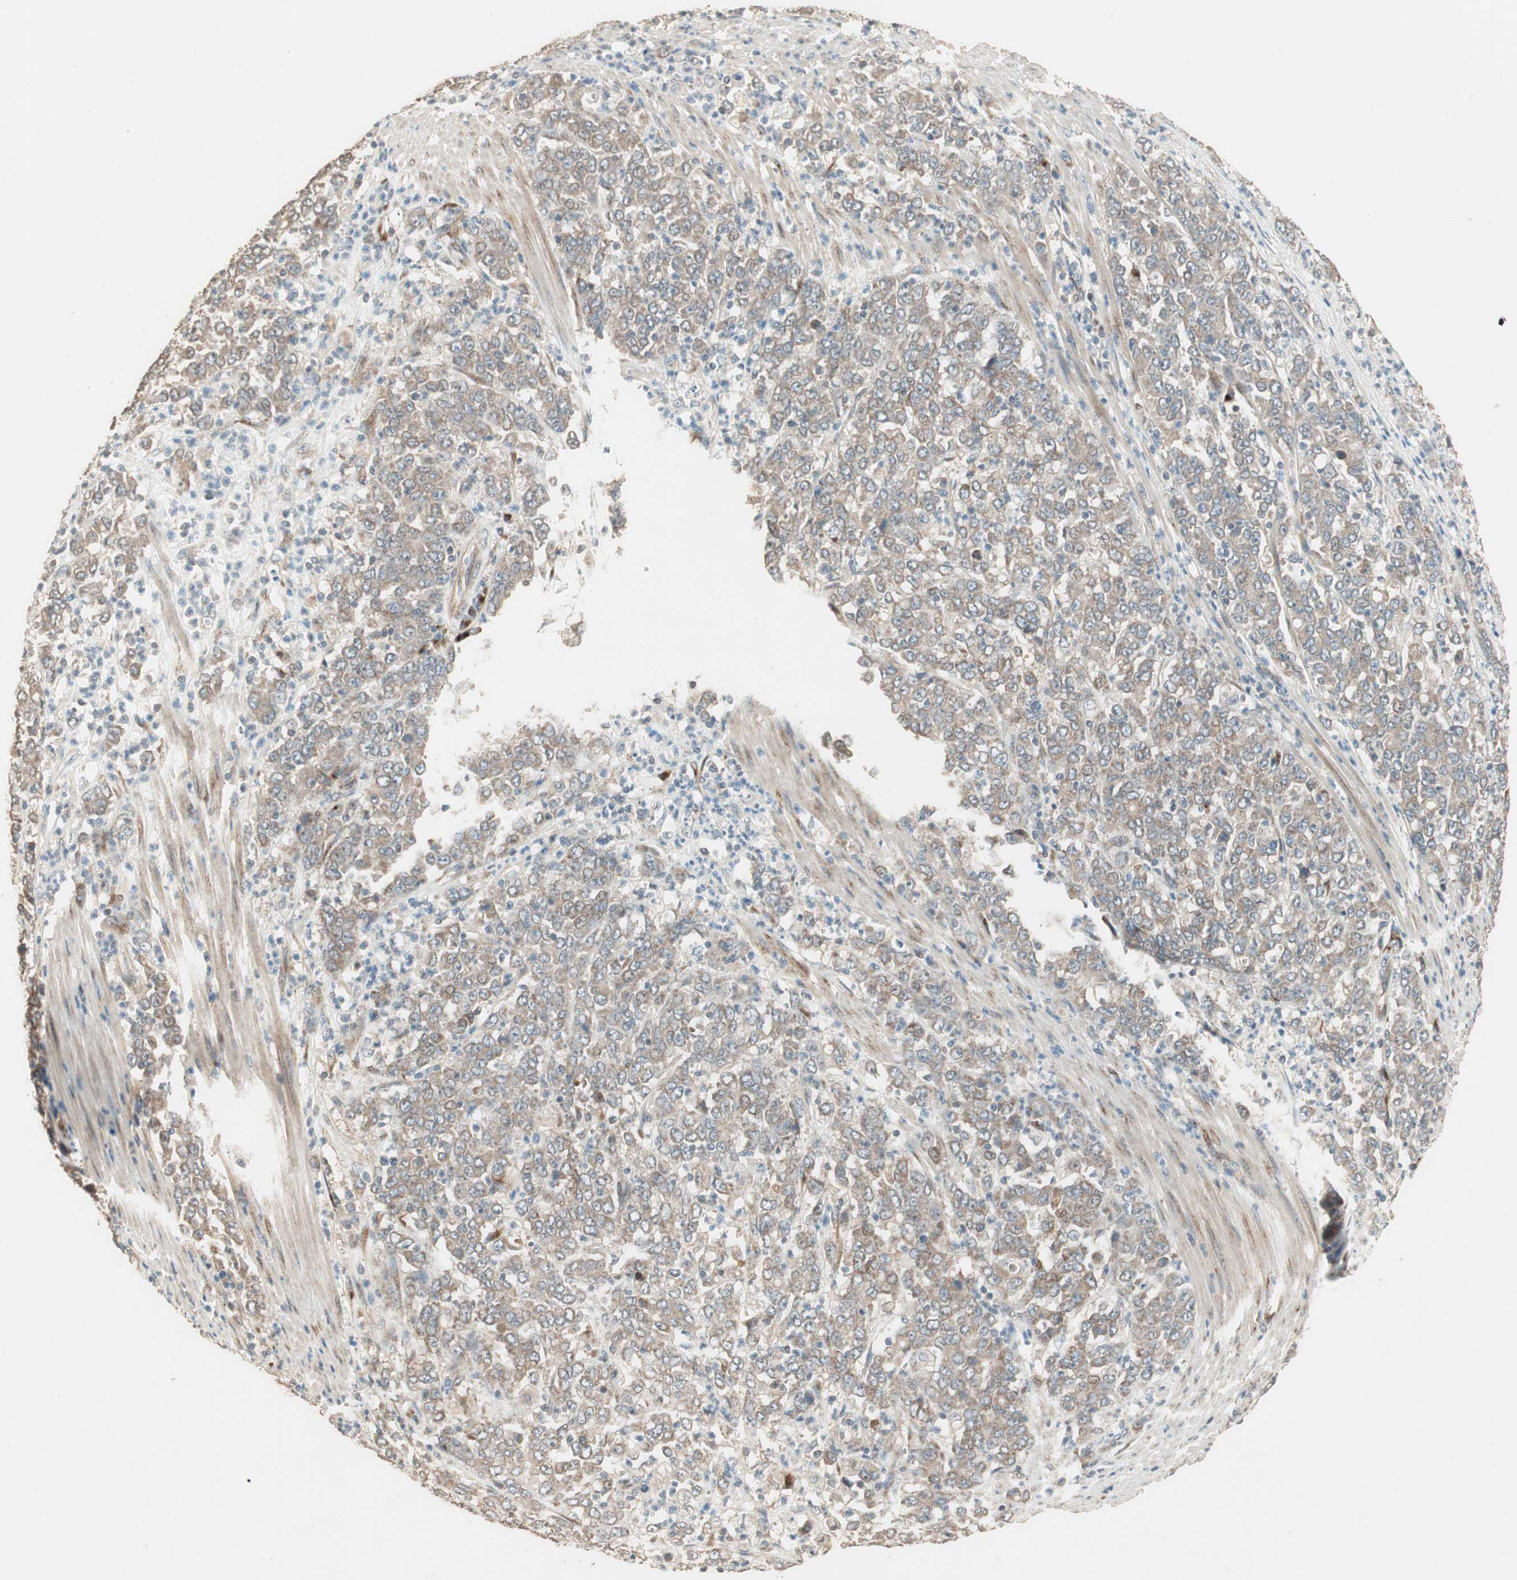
{"staining": {"intensity": "moderate", "quantity": ">75%", "location": "cytoplasmic/membranous"}, "tissue": "stomach cancer", "cell_type": "Tumor cells", "image_type": "cancer", "snomed": [{"axis": "morphology", "description": "Adenocarcinoma, NOS"}, {"axis": "topography", "description": "Stomach, lower"}], "caption": "Protein expression analysis of stomach cancer (adenocarcinoma) displays moderate cytoplasmic/membranous positivity in approximately >75% of tumor cells.", "gene": "RARRES1", "patient": {"sex": "female", "age": 71}}